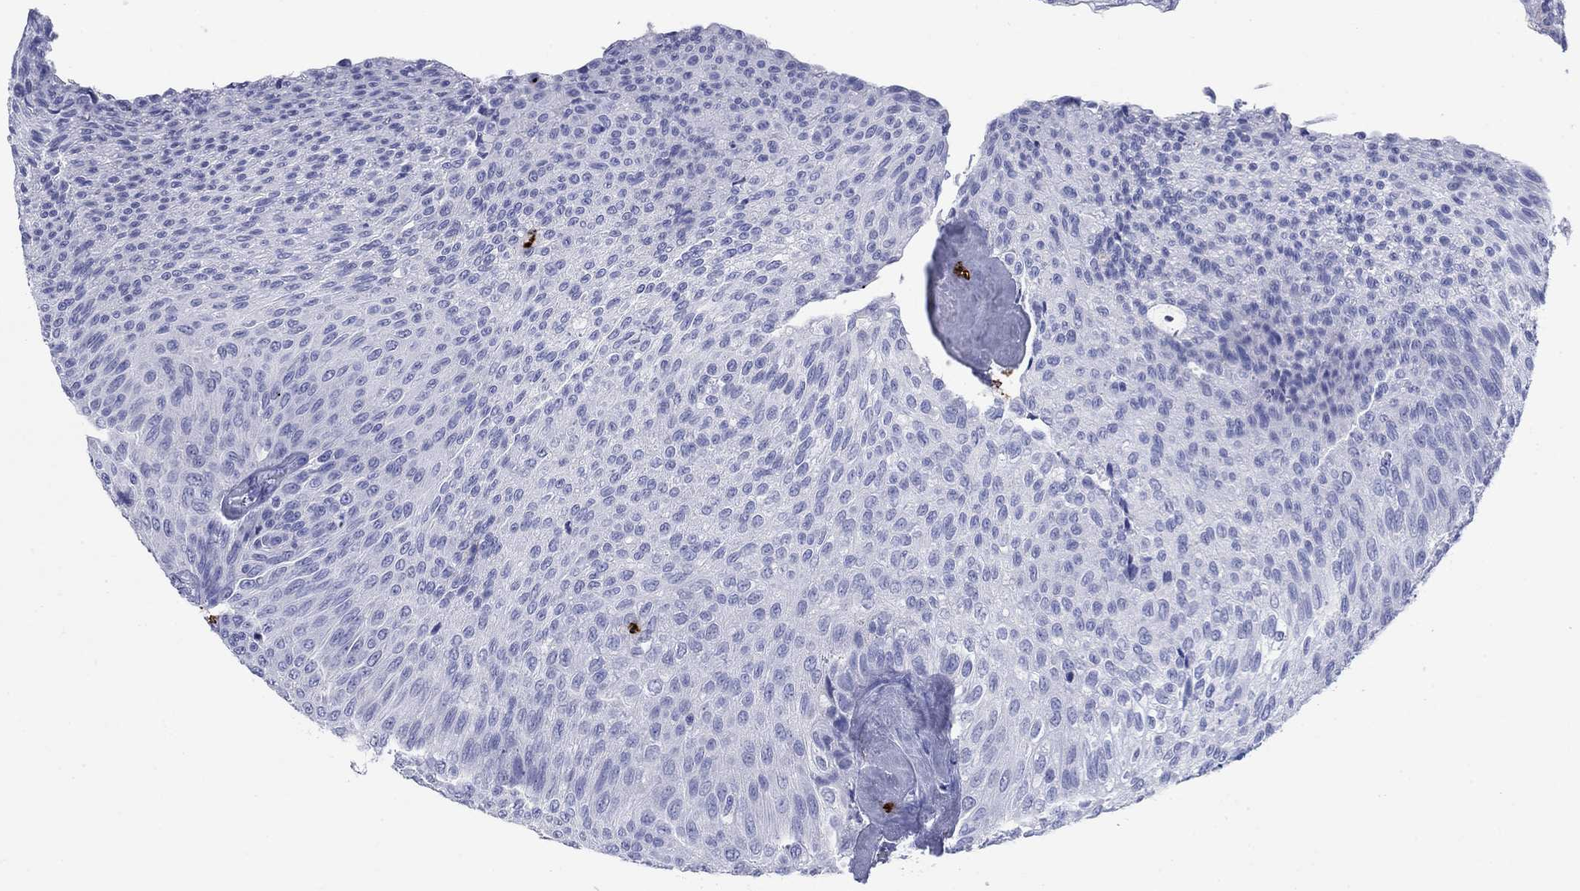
{"staining": {"intensity": "negative", "quantity": "none", "location": "none"}, "tissue": "urothelial cancer", "cell_type": "Tumor cells", "image_type": "cancer", "snomed": [{"axis": "morphology", "description": "Urothelial carcinoma, Low grade"}, {"axis": "topography", "description": "Ureter, NOS"}, {"axis": "topography", "description": "Urinary bladder"}], "caption": "Urothelial cancer was stained to show a protein in brown. There is no significant staining in tumor cells.", "gene": "AZU1", "patient": {"sex": "male", "age": 78}}